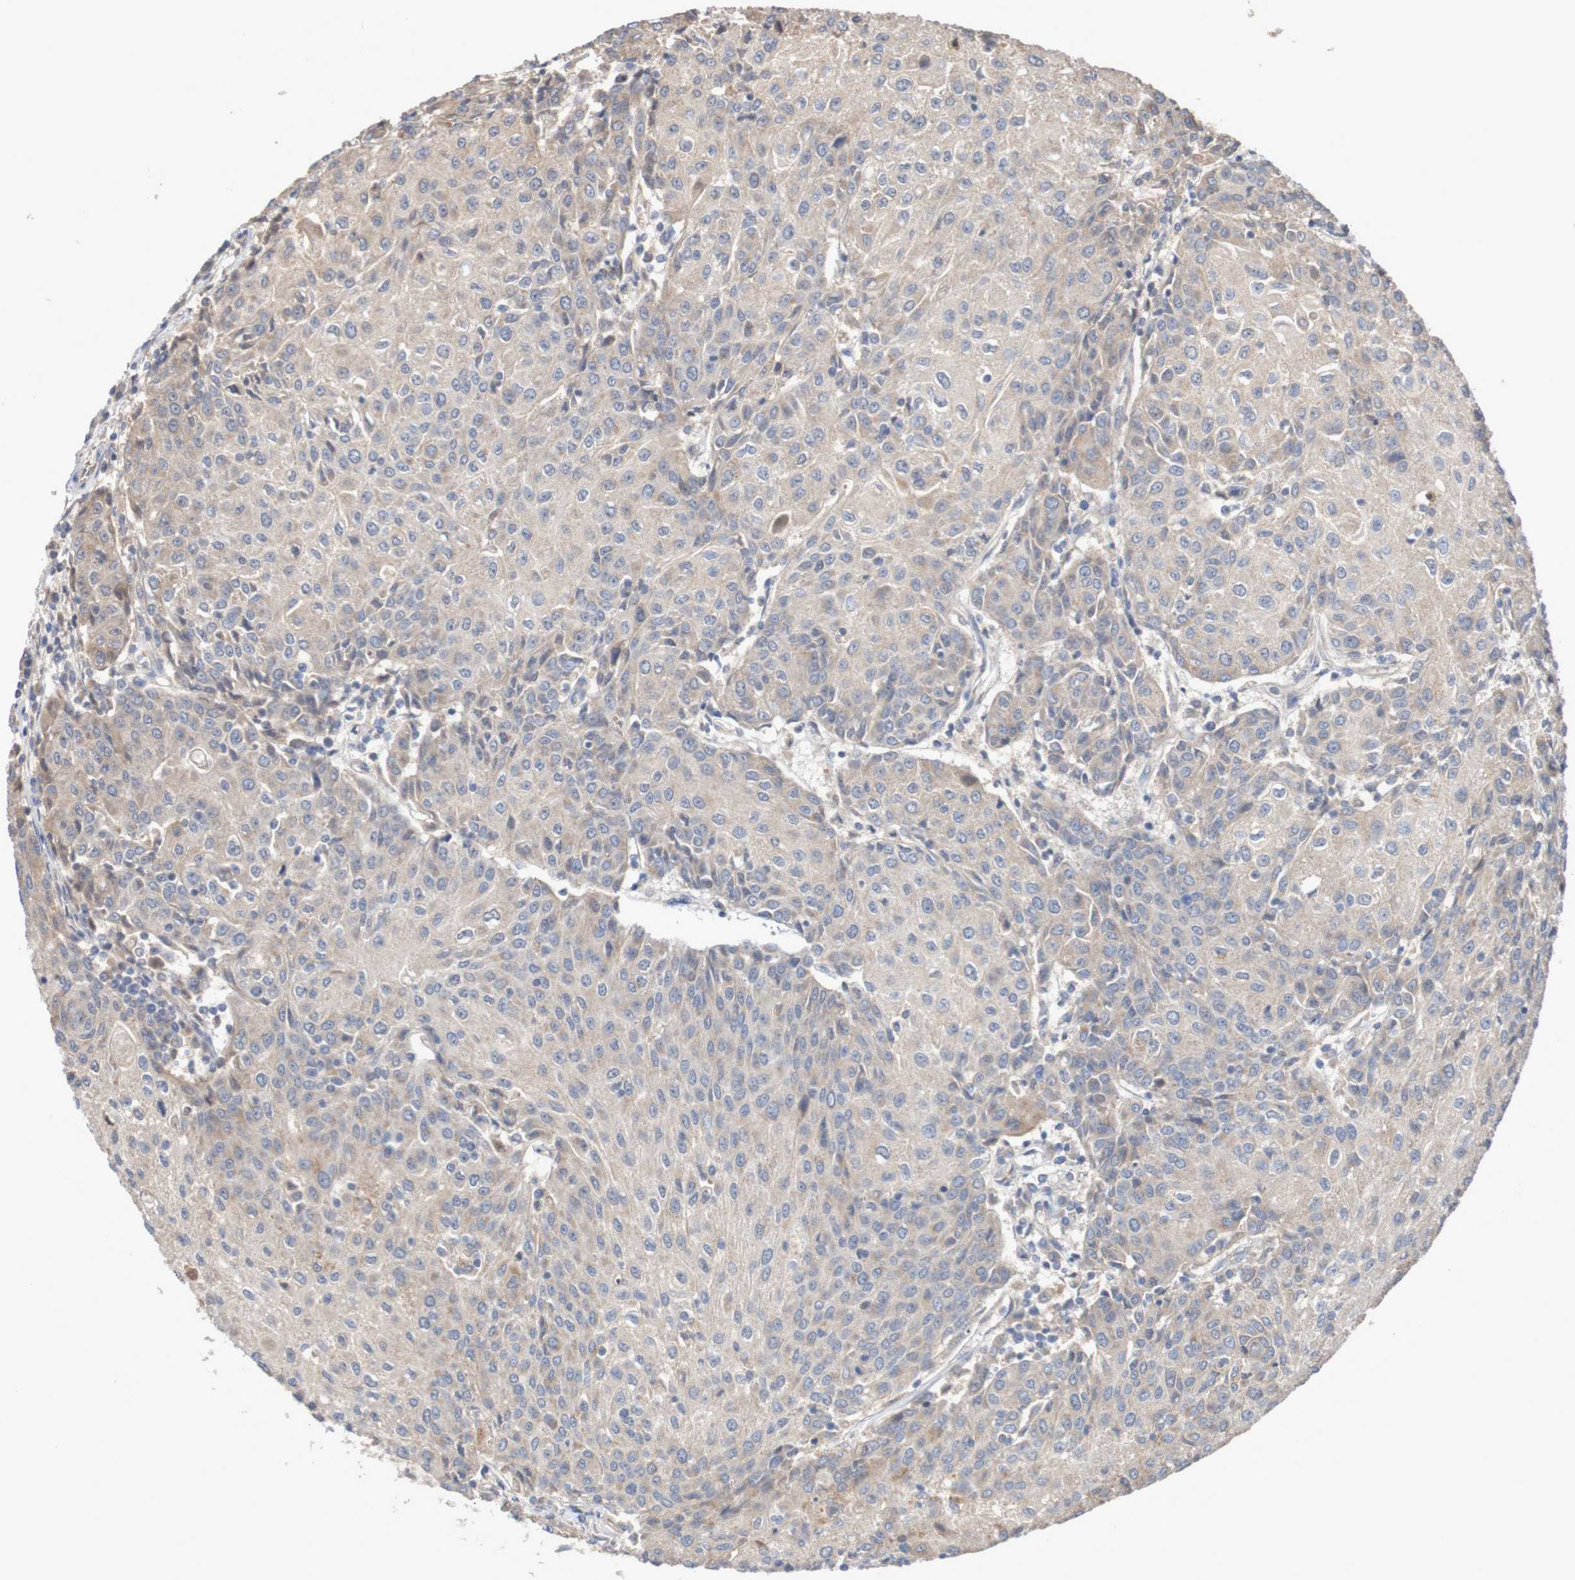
{"staining": {"intensity": "weak", "quantity": ">75%", "location": "cytoplasmic/membranous"}, "tissue": "urothelial cancer", "cell_type": "Tumor cells", "image_type": "cancer", "snomed": [{"axis": "morphology", "description": "Urothelial carcinoma, High grade"}, {"axis": "topography", "description": "Urinary bladder"}], "caption": "The immunohistochemical stain labels weak cytoplasmic/membranous staining in tumor cells of high-grade urothelial carcinoma tissue. (IHC, brightfield microscopy, high magnification).", "gene": "PHYH", "patient": {"sex": "female", "age": 85}}